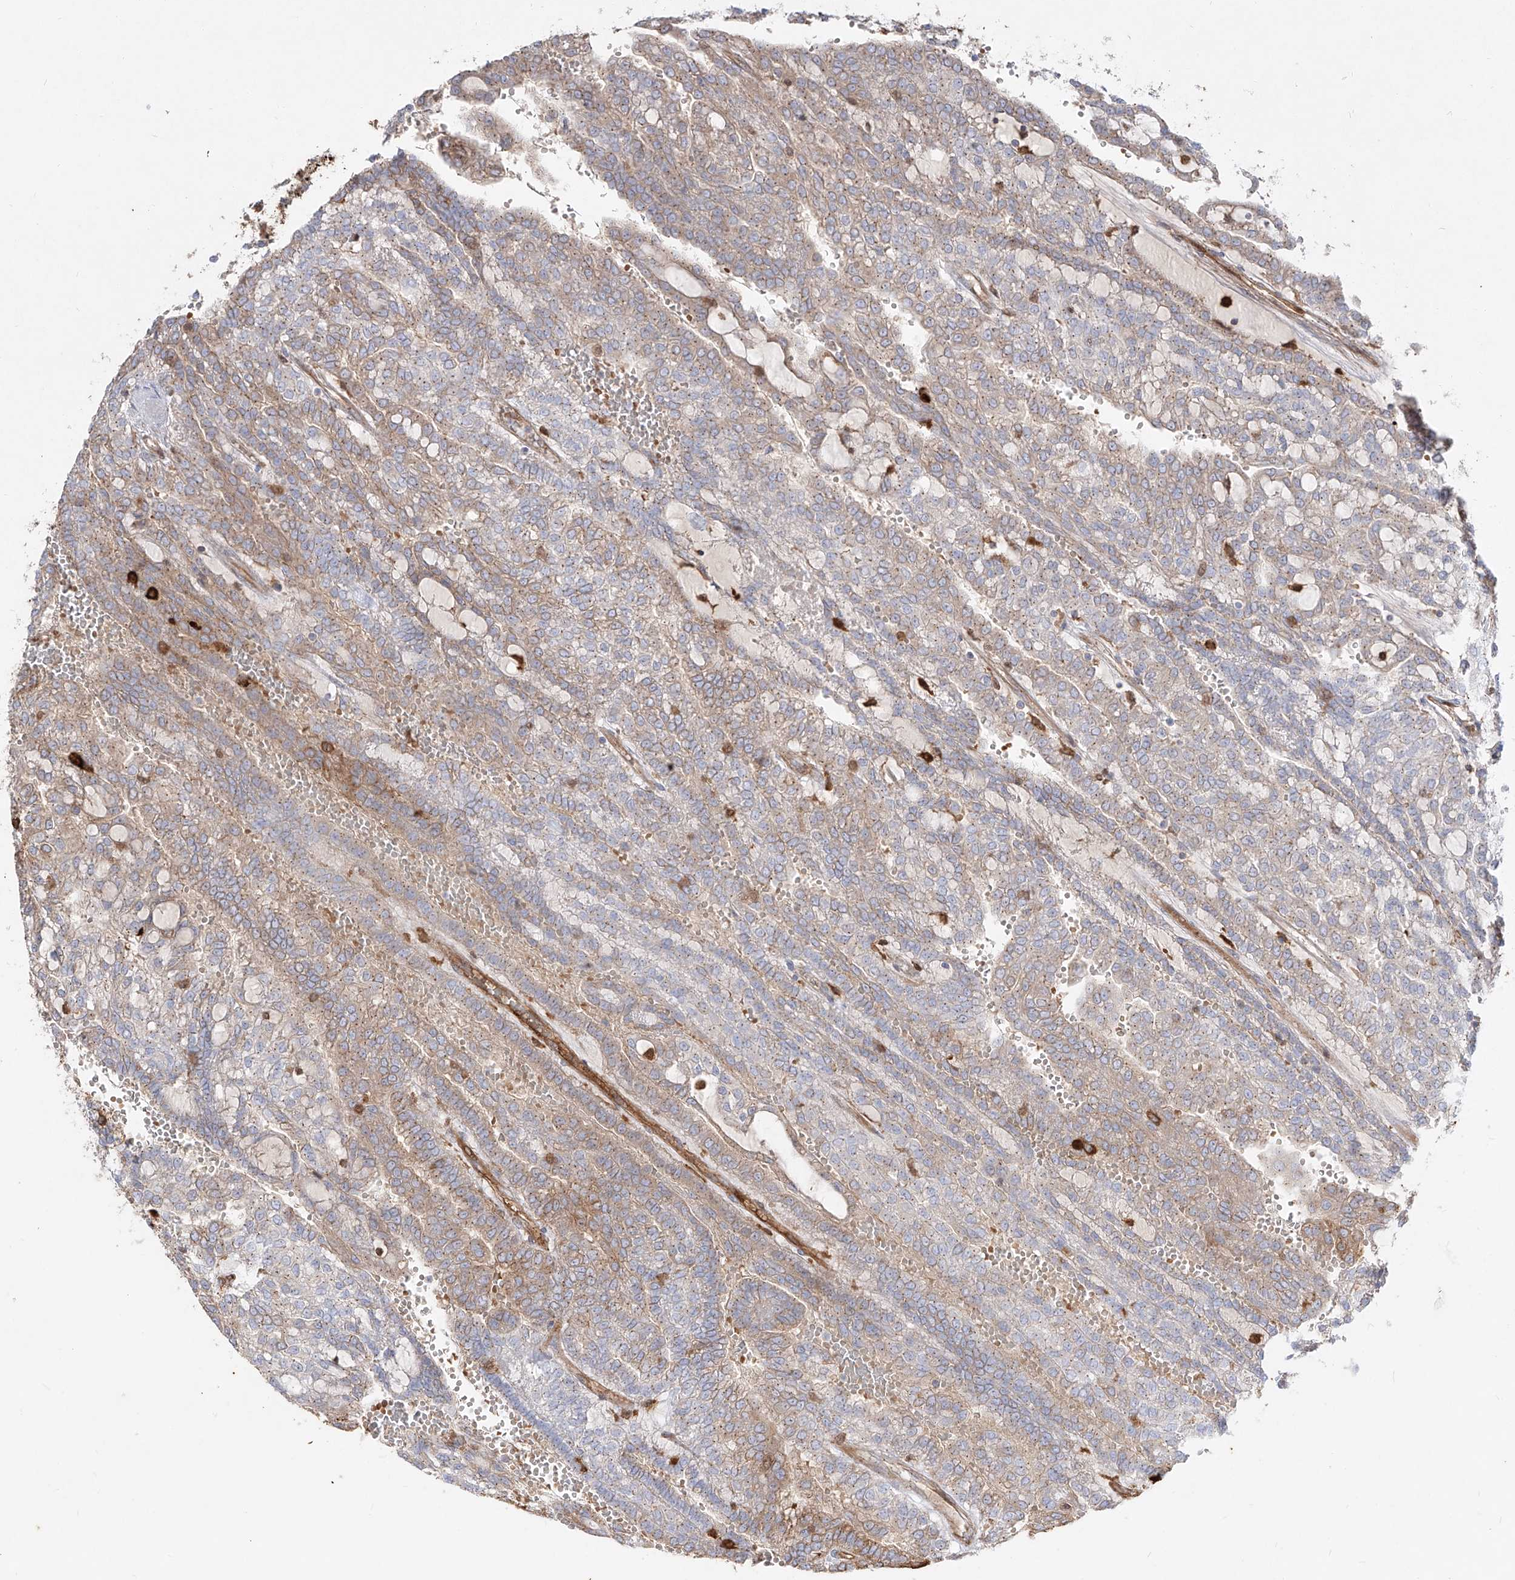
{"staining": {"intensity": "weak", "quantity": "25%-75%", "location": "cytoplasmic/membranous"}, "tissue": "renal cancer", "cell_type": "Tumor cells", "image_type": "cancer", "snomed": [{"axis": "morphology", "description": "Adenocarcinoma, NOS"}, {"axis": "topography", "description": "Kidney"}], "caption": "Renal cancer (adenocarcinoma) stained with a brown dye shows weak cytoplasmic/membranous positive expression in about 25%-75% of tumor cells.", "gene": "KYNU", "patient": {"sex": "male", "age": 63}}